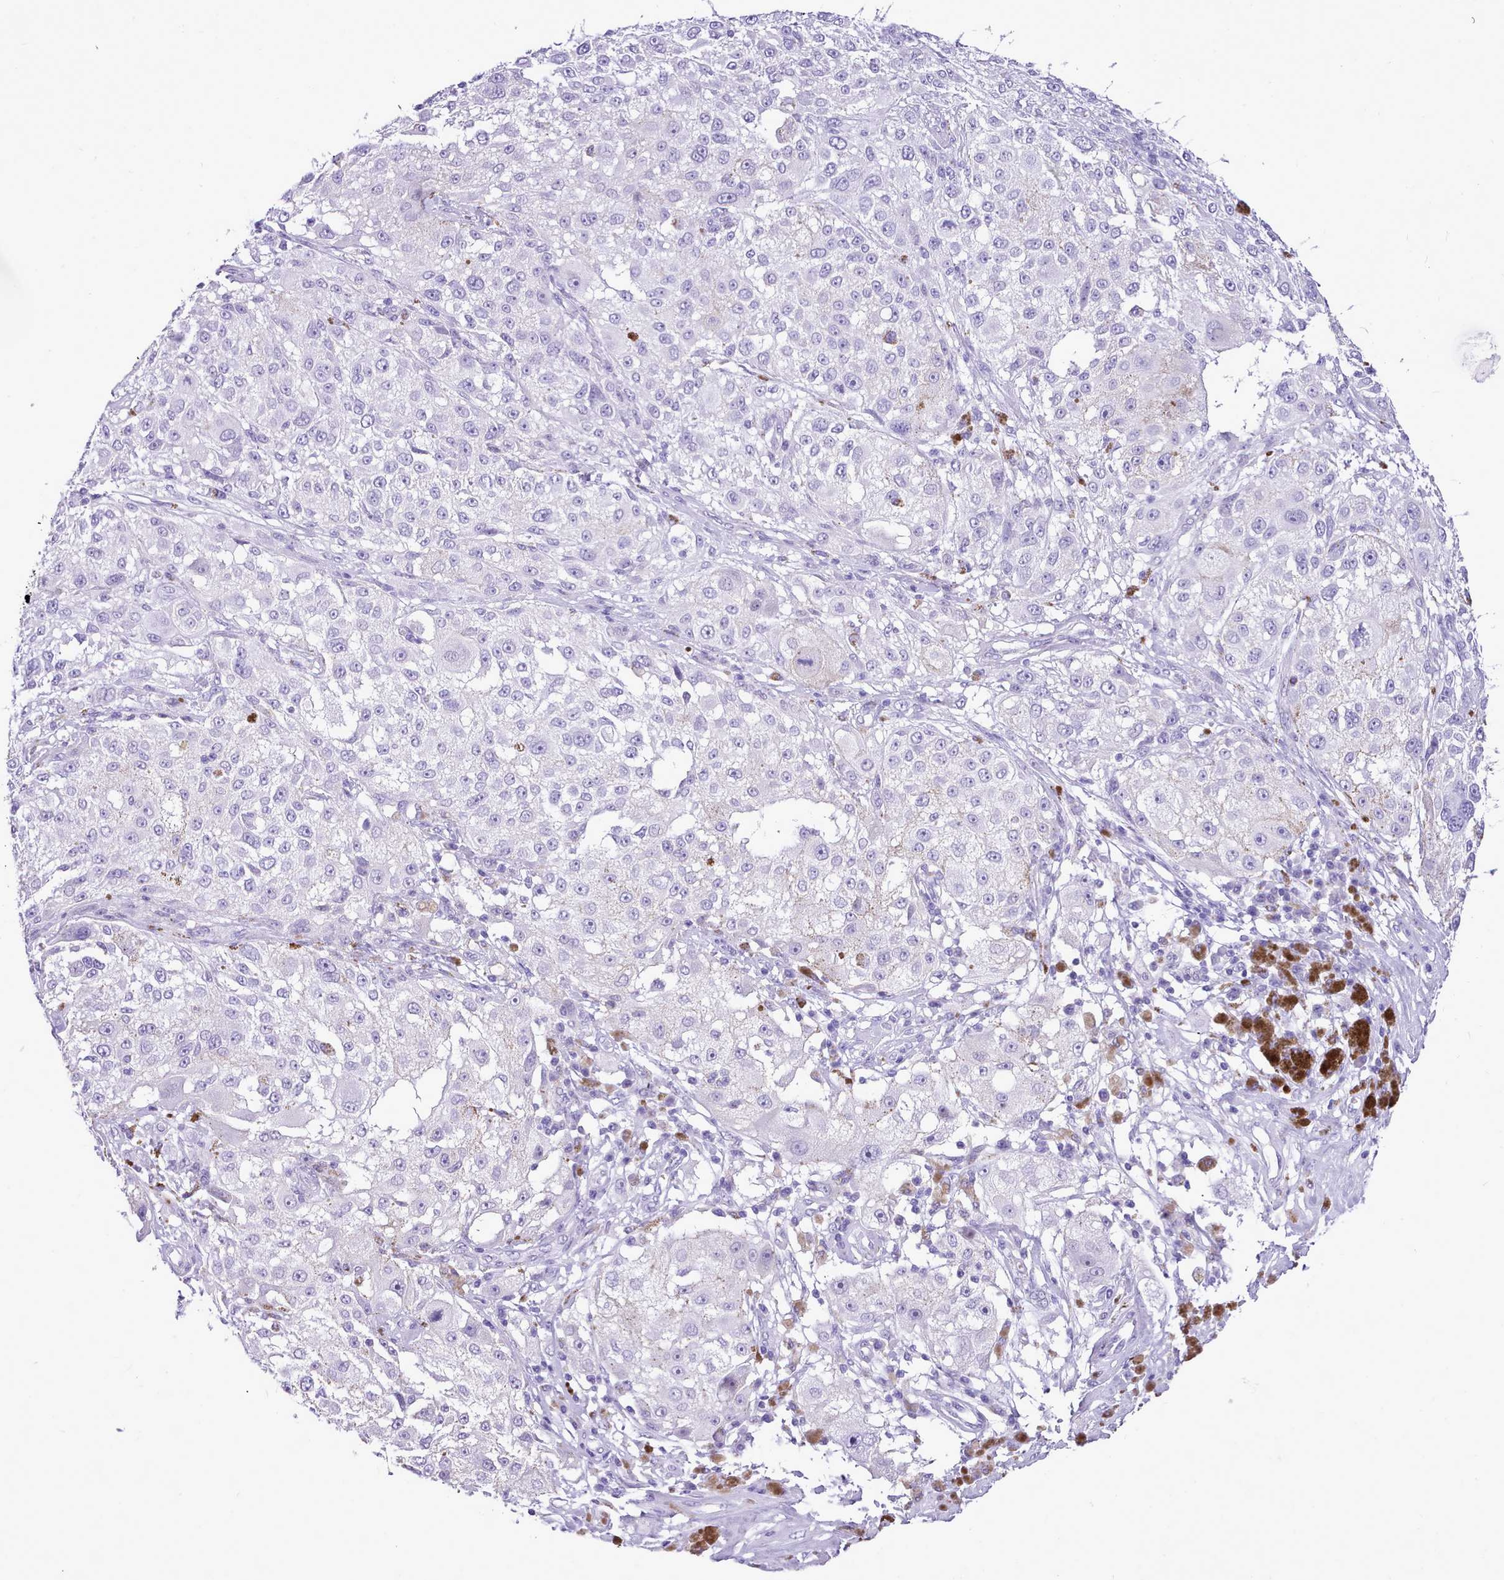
{"staining": {"intensity": "negative", "quantity": "none", "location": "none"}, "tissue": "melanoma", "cell_type": "Tumor cells", "image_type": "cancer", "snomed": [{"axis": "morphology", "description": "Necrosis, NOS"}, {"axis": "morphology", "description": "Malignant melanoma, NOS"}, {"axis": "topography", "description": "Skin"}], "caption": "Immunohistochemistry (IHC) micrograph of neoplastic tissue: melanoma stained with DAB shows no significant protein expression in tumor cells. (Brightfield microscopy of DAB (3,3'-diaminobenzidine) IHC at high magnification).", "gene": "LRRC37A", "patient": {"sex": "female", "age": 87}}